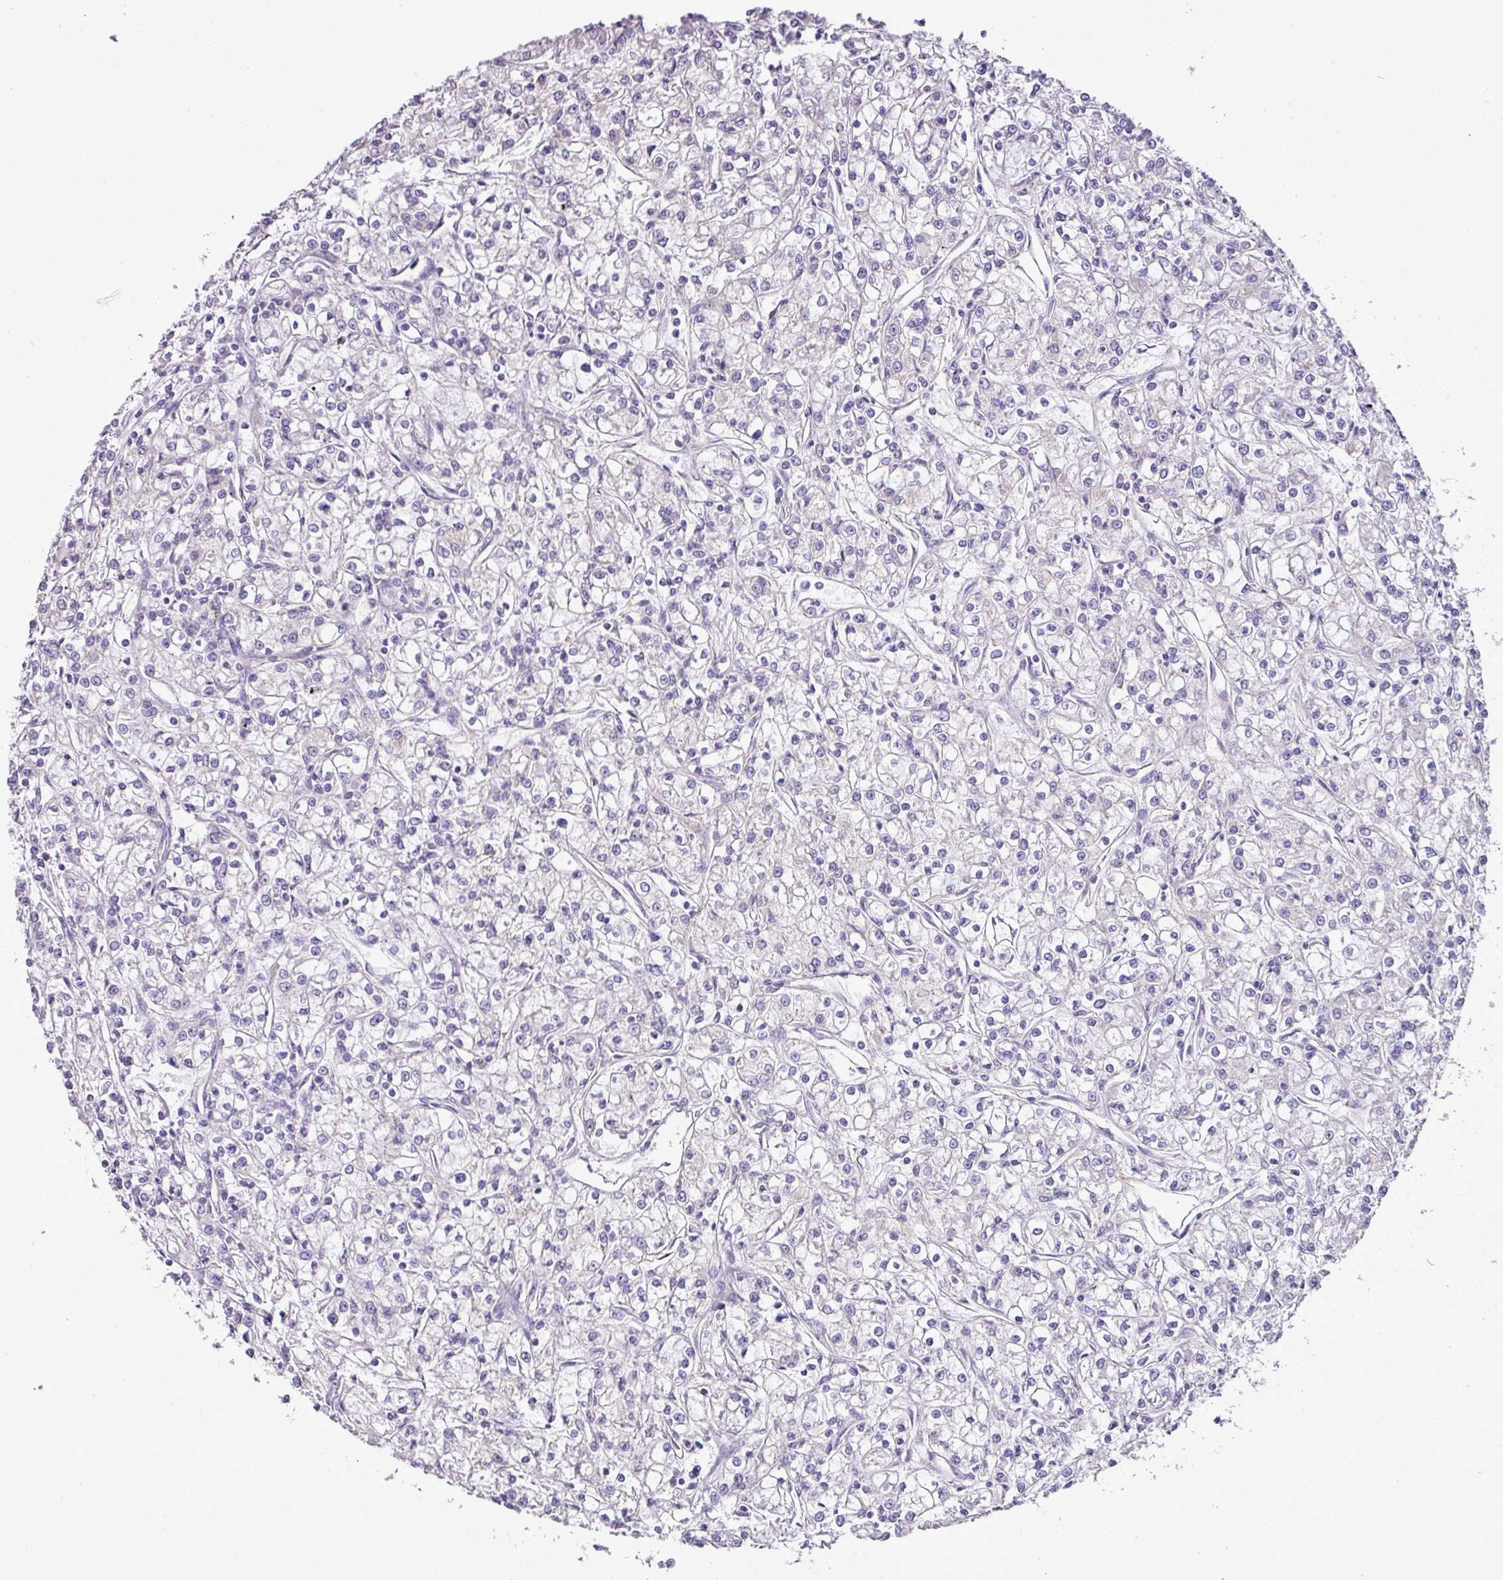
{"staining": {"intensity": "negative", "quantity": "none", "location": "none"}, "tissue": "renal cancer", "cell_type": "Tumor cells", "image_type": "cancer", "snomed": [{"axis": "morphology", "description": "Adenocarcinoma, NOS"}, {"axis": "topography", "description": "Kidney"}], "caption": "The photomicrograph displays no significant expression in tumor cells of renal cancer.", "gene": "BRINP2", "patient": {"sex": "female", "age": 59}}